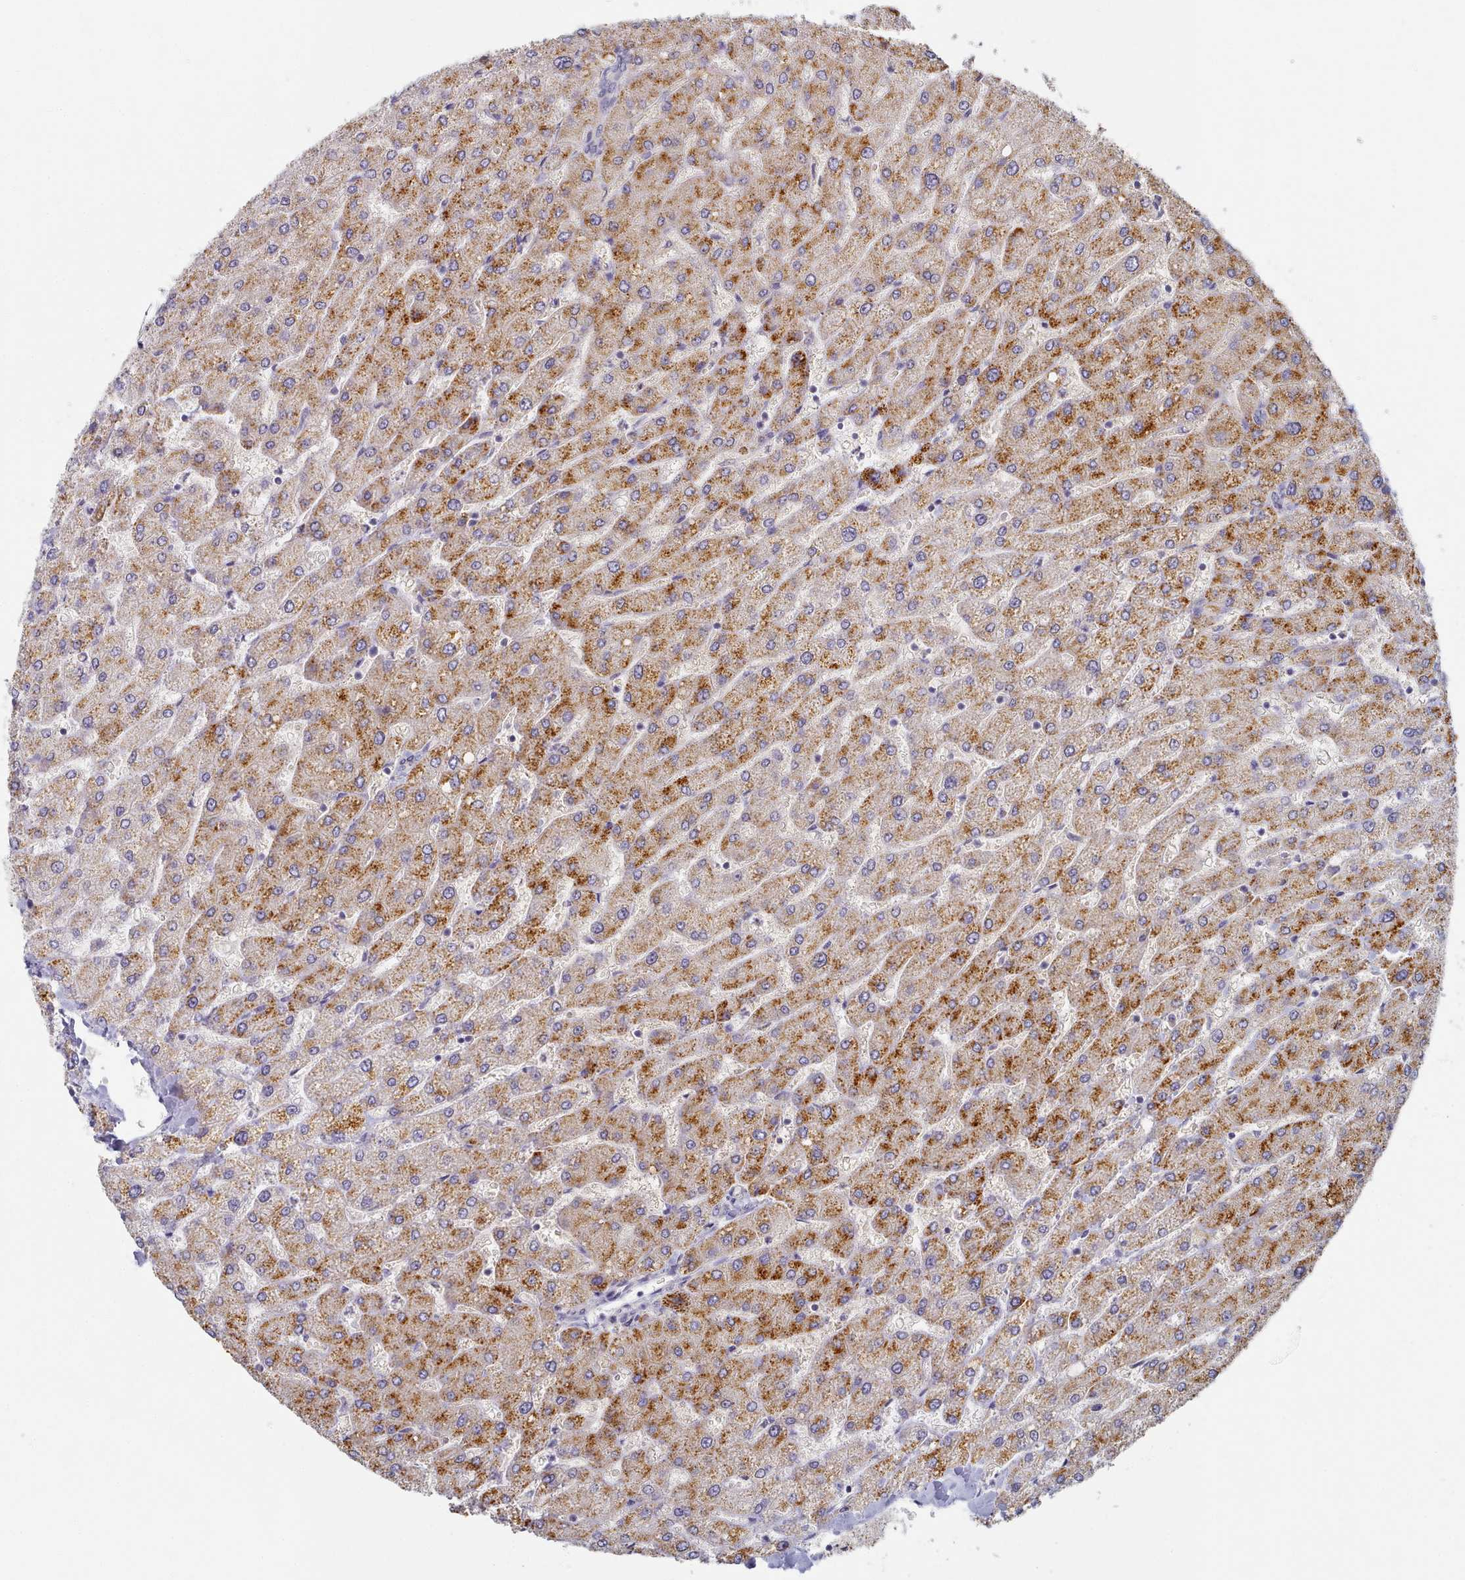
{"staining": {"intensity": "negative", "quantity": "none", "location": "none"}, "tissue": "liver", "cell_type": "Cholangiocytes", "image_type": "normal", "snomed": [{"axis": "morphology", "description": "Normal tissue, NOS"}, {"axis": "topography", "description": "Liver"}], "caption": "The micrograph exhibits no significant staining in cholangiocytes of liver.", "gene": "TYW1B", "patient": {"sex": "male", "age": 55}}